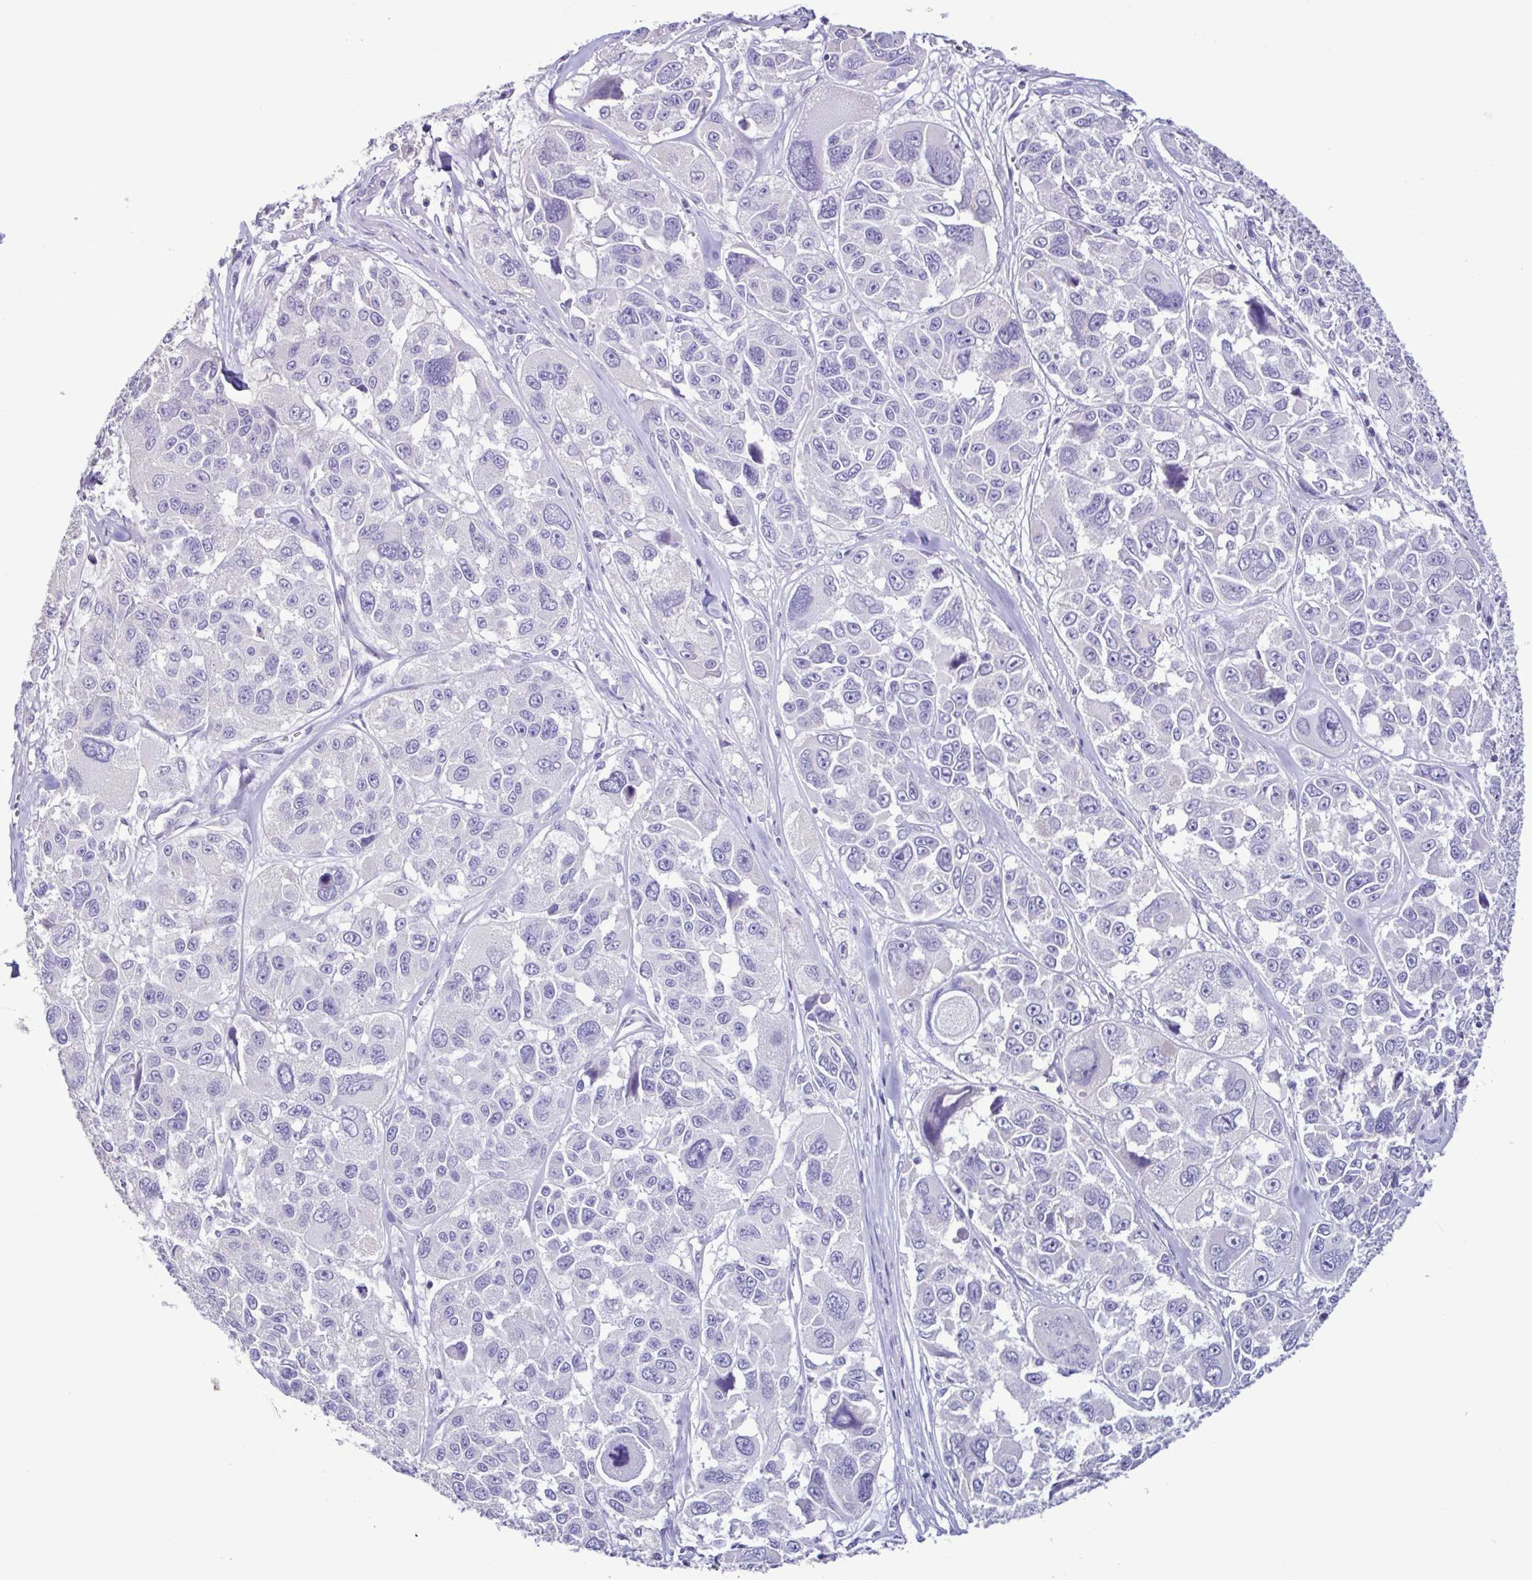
{"staining": {"intensity": "negative", "quantity": "none", "location": "none"}, "tissue": "melanoma", "cell_type": "Tumor cells", "image_type": "cancer", "snomed": [{"axis": "morphology", "description": "Malignant melanoma, NOS"}, {"axis": "topography", "description": "Skin"}], "caption": "A high-resolution image shows immunohistochemistry staining of melanoma, which shows no significant positivity in tumor cells.", "gene": "PLA2G4E", "patient": {"sex": "female", "age": 66}}